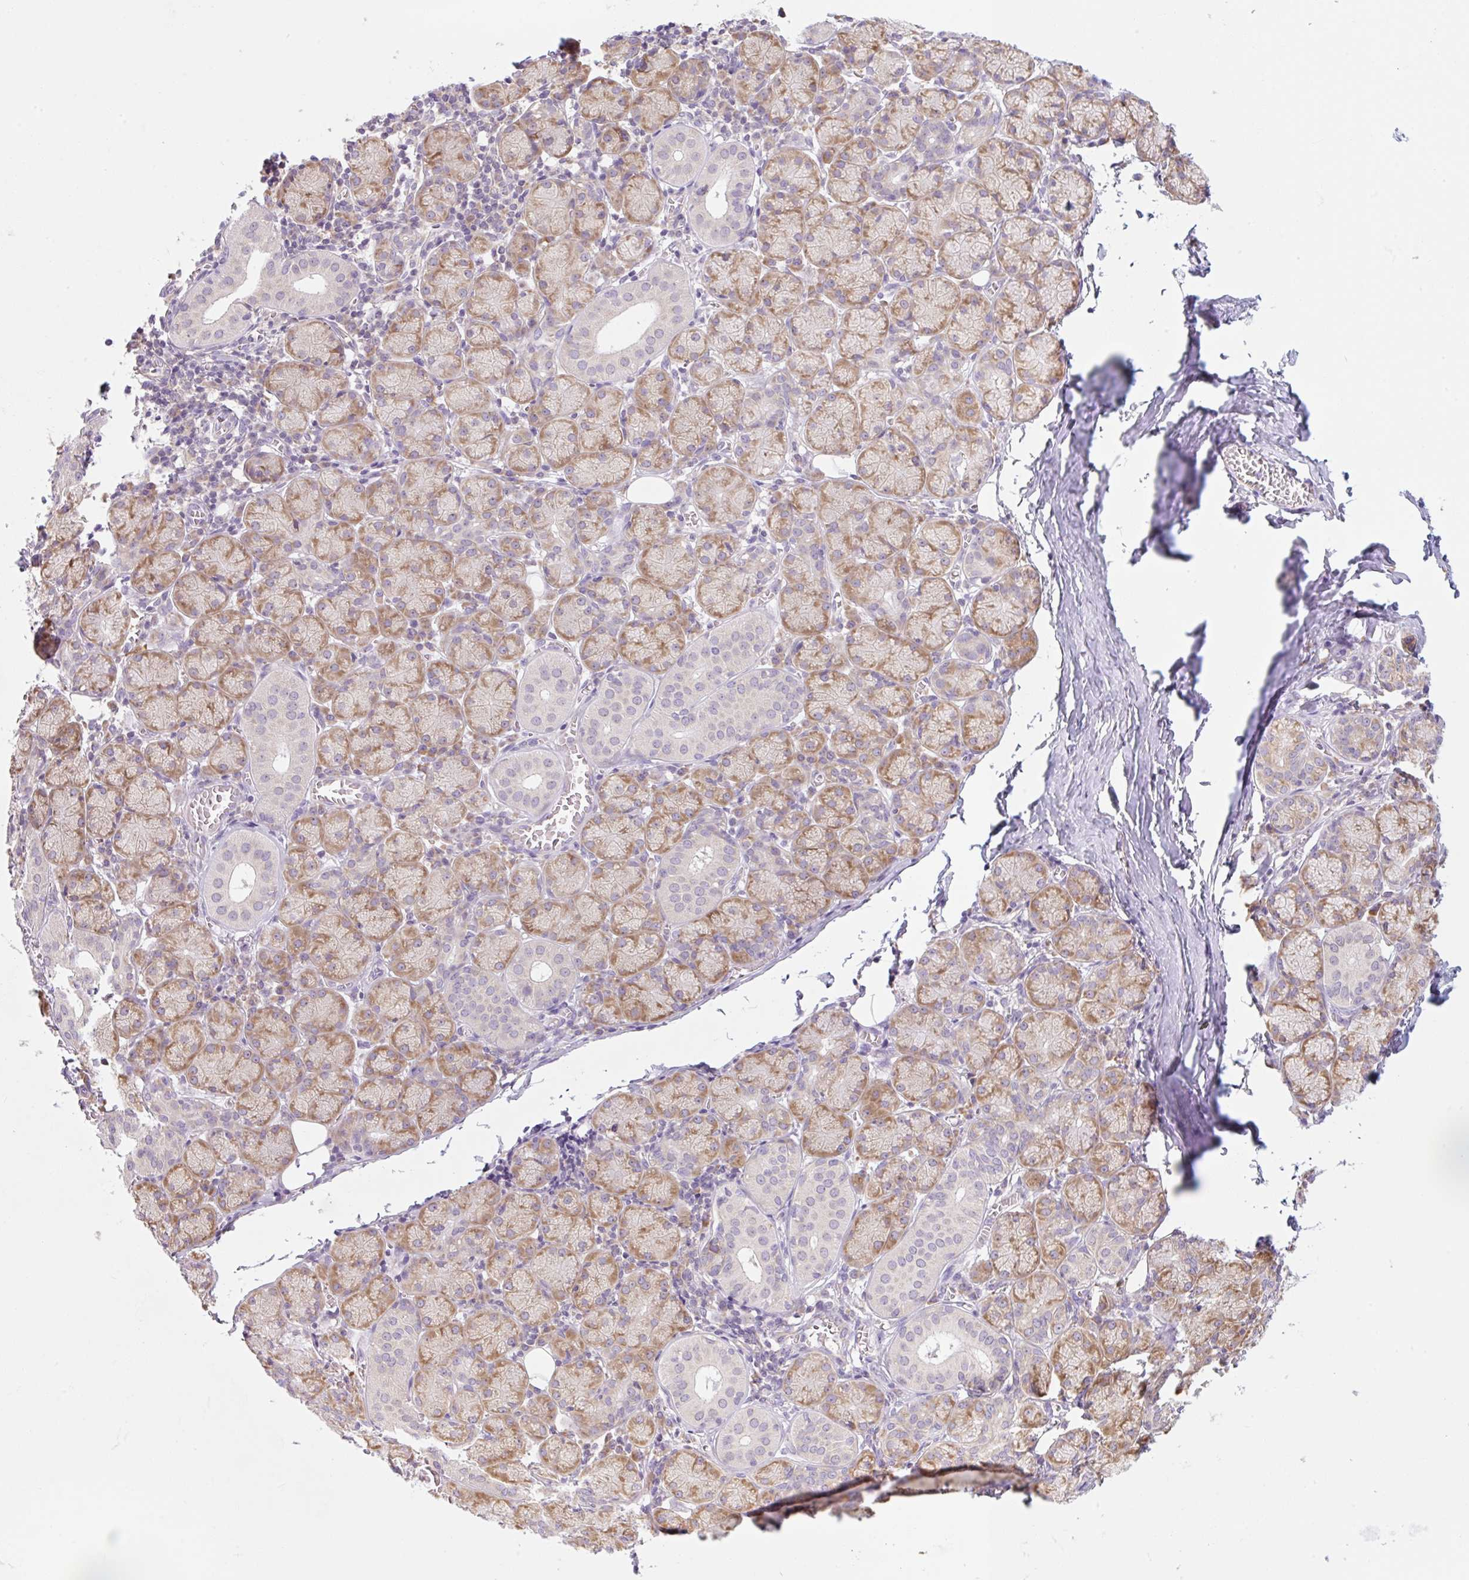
{"staining": {"intensity": "moderate", "quantity": "25%-75%", "location": "cytoplasmic/membranous"}, "tissue": "salivary gland", "cell_type": "Glandular cells", "image_type": "normal", "snomed": [{"axis": "morphology", "description": "Normal tissue, NOS"}, {"axis": "topography", "description": "Salivary gland"}], "caption": "Immunohistochemical staining of benign salivary gland demonstrates moderate cytoplasmic/membranous protein positivity in approximately 25%-75% of glandular cells. Using DAB (3,3'-diaminobenzidine) (brown) and hematoxylin (blue) stains, captured at high magnification using brightfield microscopy.", "gene": "RPL18A", "patient": {"sex": "female", "age": 24}}